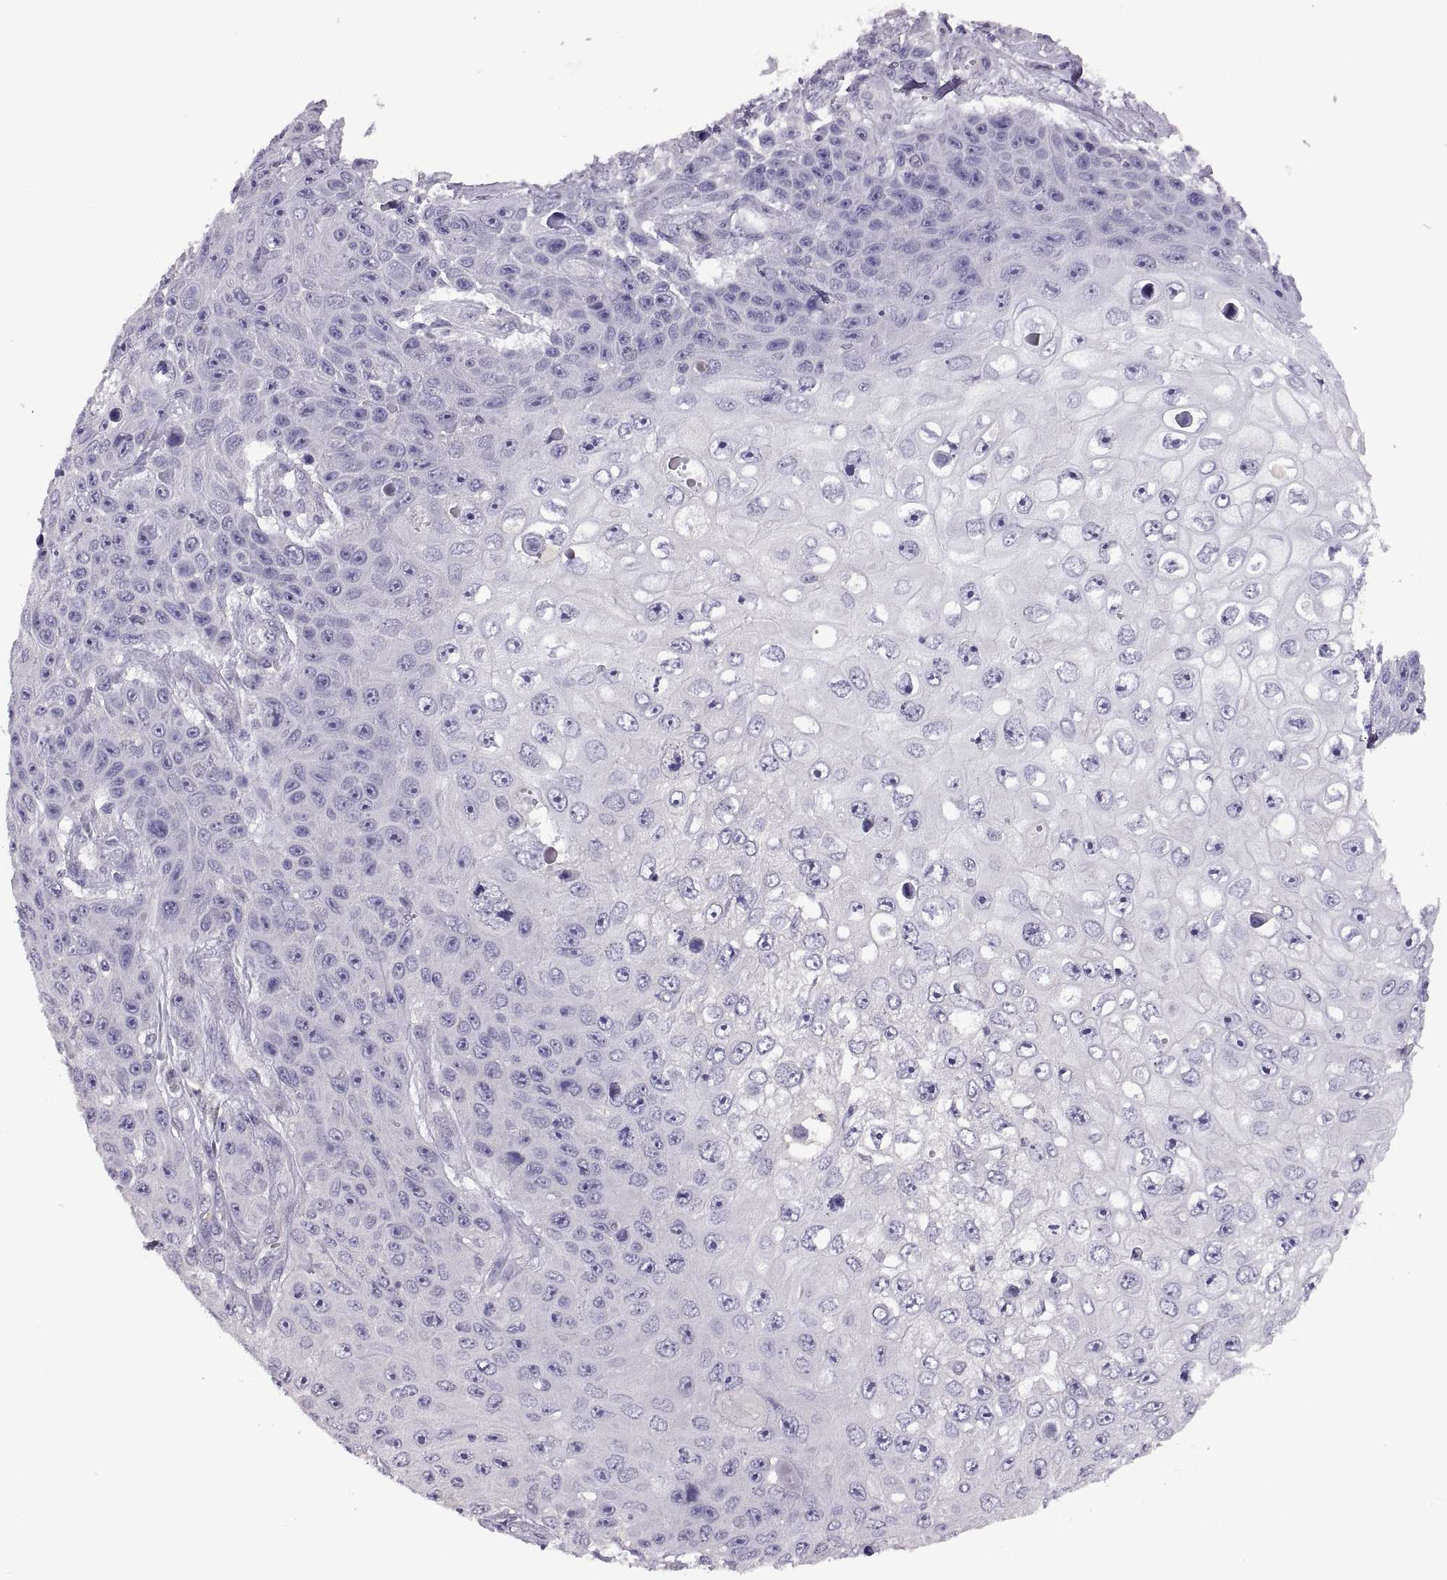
{"staining": {"intensity": "negative", "quantity": "none", "location": "none"}, "tissue": "skin cancer", "cell_type": "Tumor cells", "image_type": "cancer", "snomed": [{"axis": "morphology", "description": "Squamous cell carcinoma, NOS"}, {"axis": "topography", "description": "Skin"}], "caption": "Immunohistochemistry of human squamous cell carcinoma (skin) shows no positivity in tumor cells. The staining was performed using DAB (3,3'-diaminobenzidine) to visualize the protein expression in brown, while the nuclei were stained in blue with hematoxylin (Magnification: 20x).", "gene": "TBX19", "patient": {"sex": "male", "age": 82}}